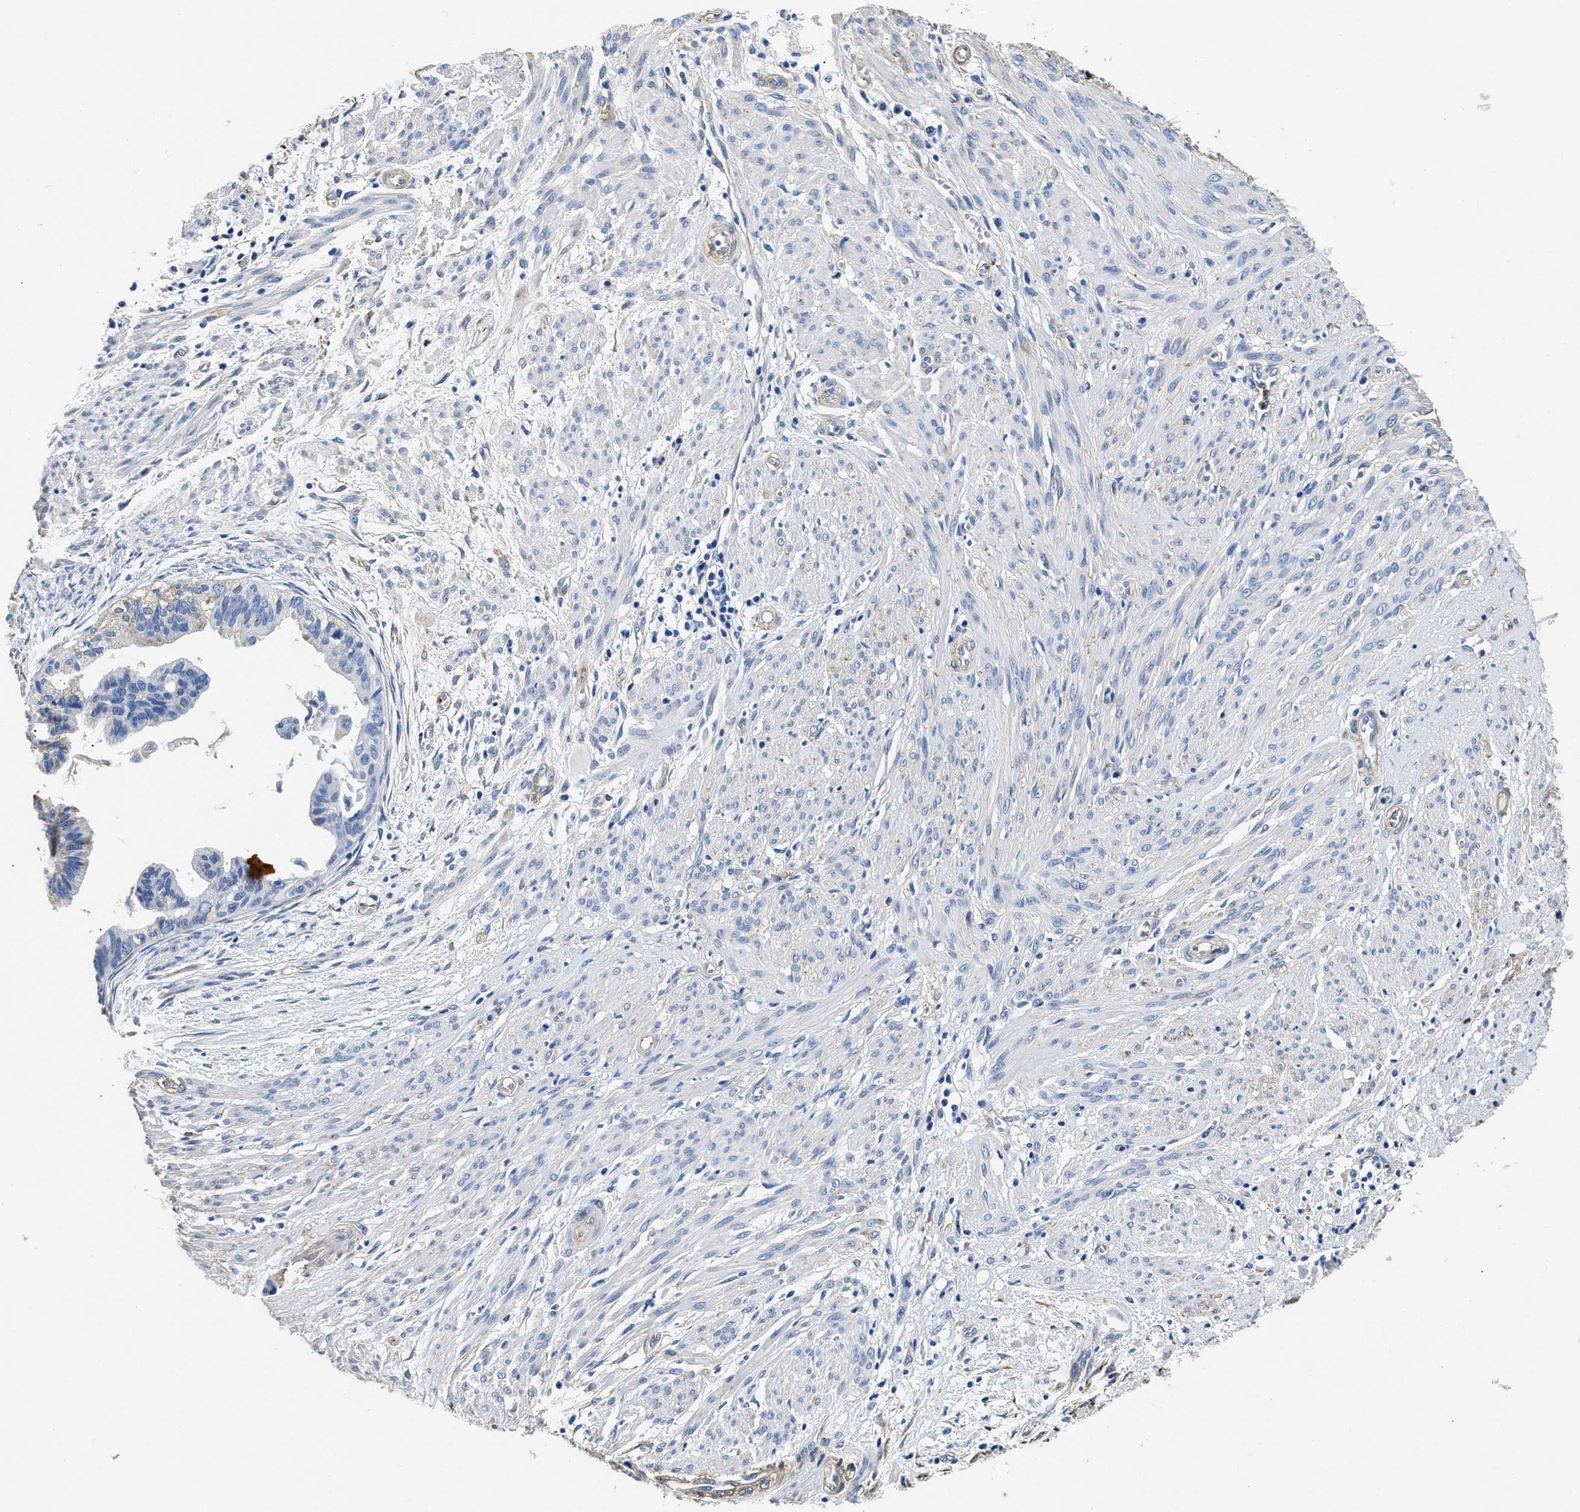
{"staining": {"intensity": "negative", "quantity": "none", "location": "none"}, "tissue": "cervical cancer", "cell_type": "Tumor cells", "image_type": "cancer", "snomed": [{"axis": "morphology", "description": "Normal tissue, NOS"}, {"axis": "morphology", "description": "Adenocarcinoma, NOS"}, {"axis": "topography", "description": "Cervix"}, {"axis": "topography", "description": "Endometrium"}], "caption": "Cervical cancer (adenocarcinoma) was stained to show a protein in brown. There is no significant positivity in tumor cells.", "gene": "LAMA3", "patient": {"sex": "female", "age": 86}}